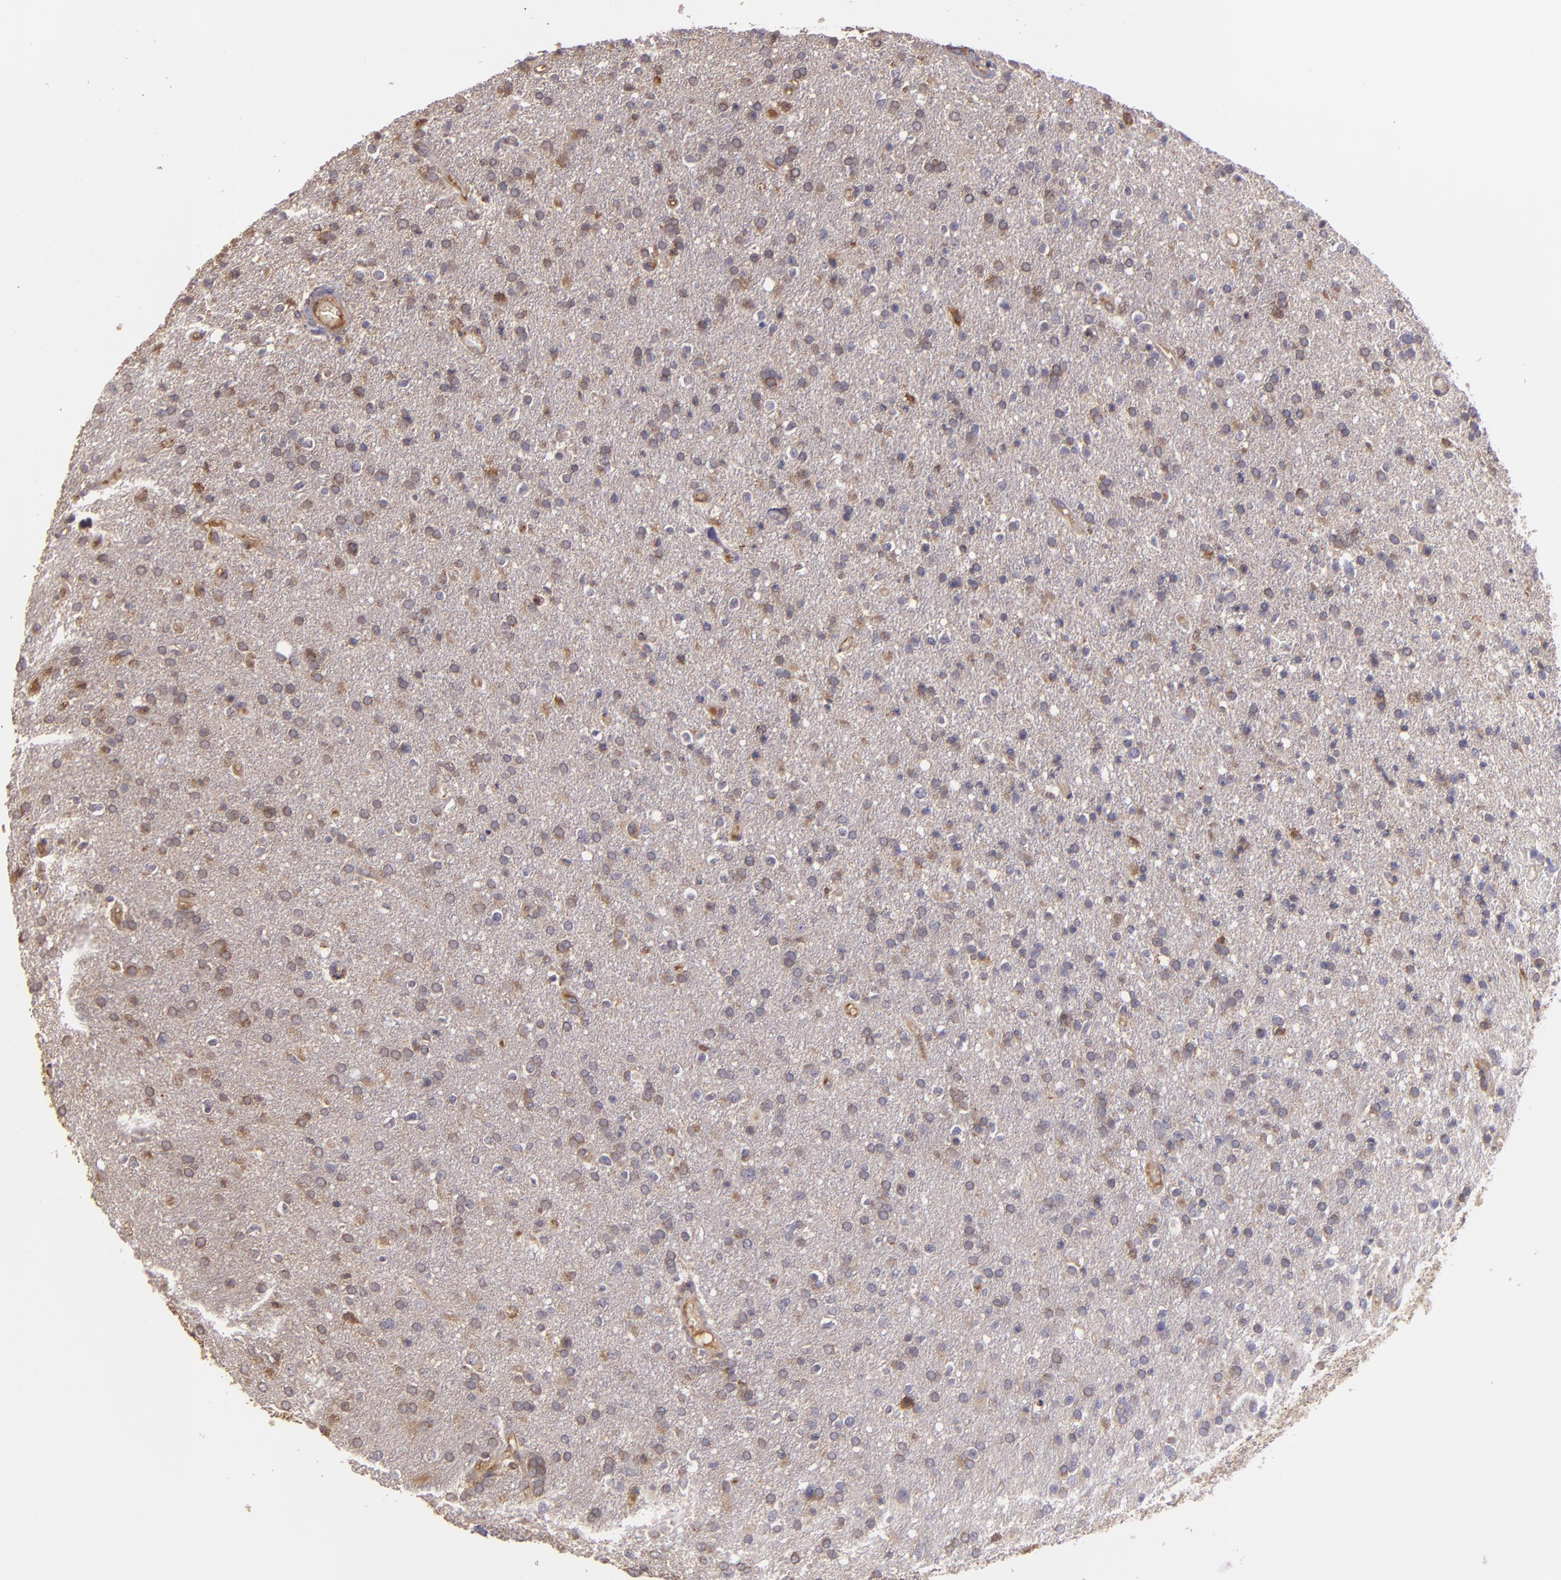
{"staining": {"intensity": "moderate", "quantity": ">75%", "location": "cytoplasmic/membranous"}, "tissue": "glioma", "cell_type": "Tumor cells", "image_type": "cancer", "snomed": [{"axis": "morphology", "description": "Glioma, malignant, High grade"}, {"axis": "topography", "description": "Brain"}], "caption": "Human malignant high-grade glioma stained with a brown dye demonstrates moderate cytoplasmic/membranous positive staining in about >75% of tumor cells.", "gene": "ECE1", "patient": {"sex": "male", "age": 33}}